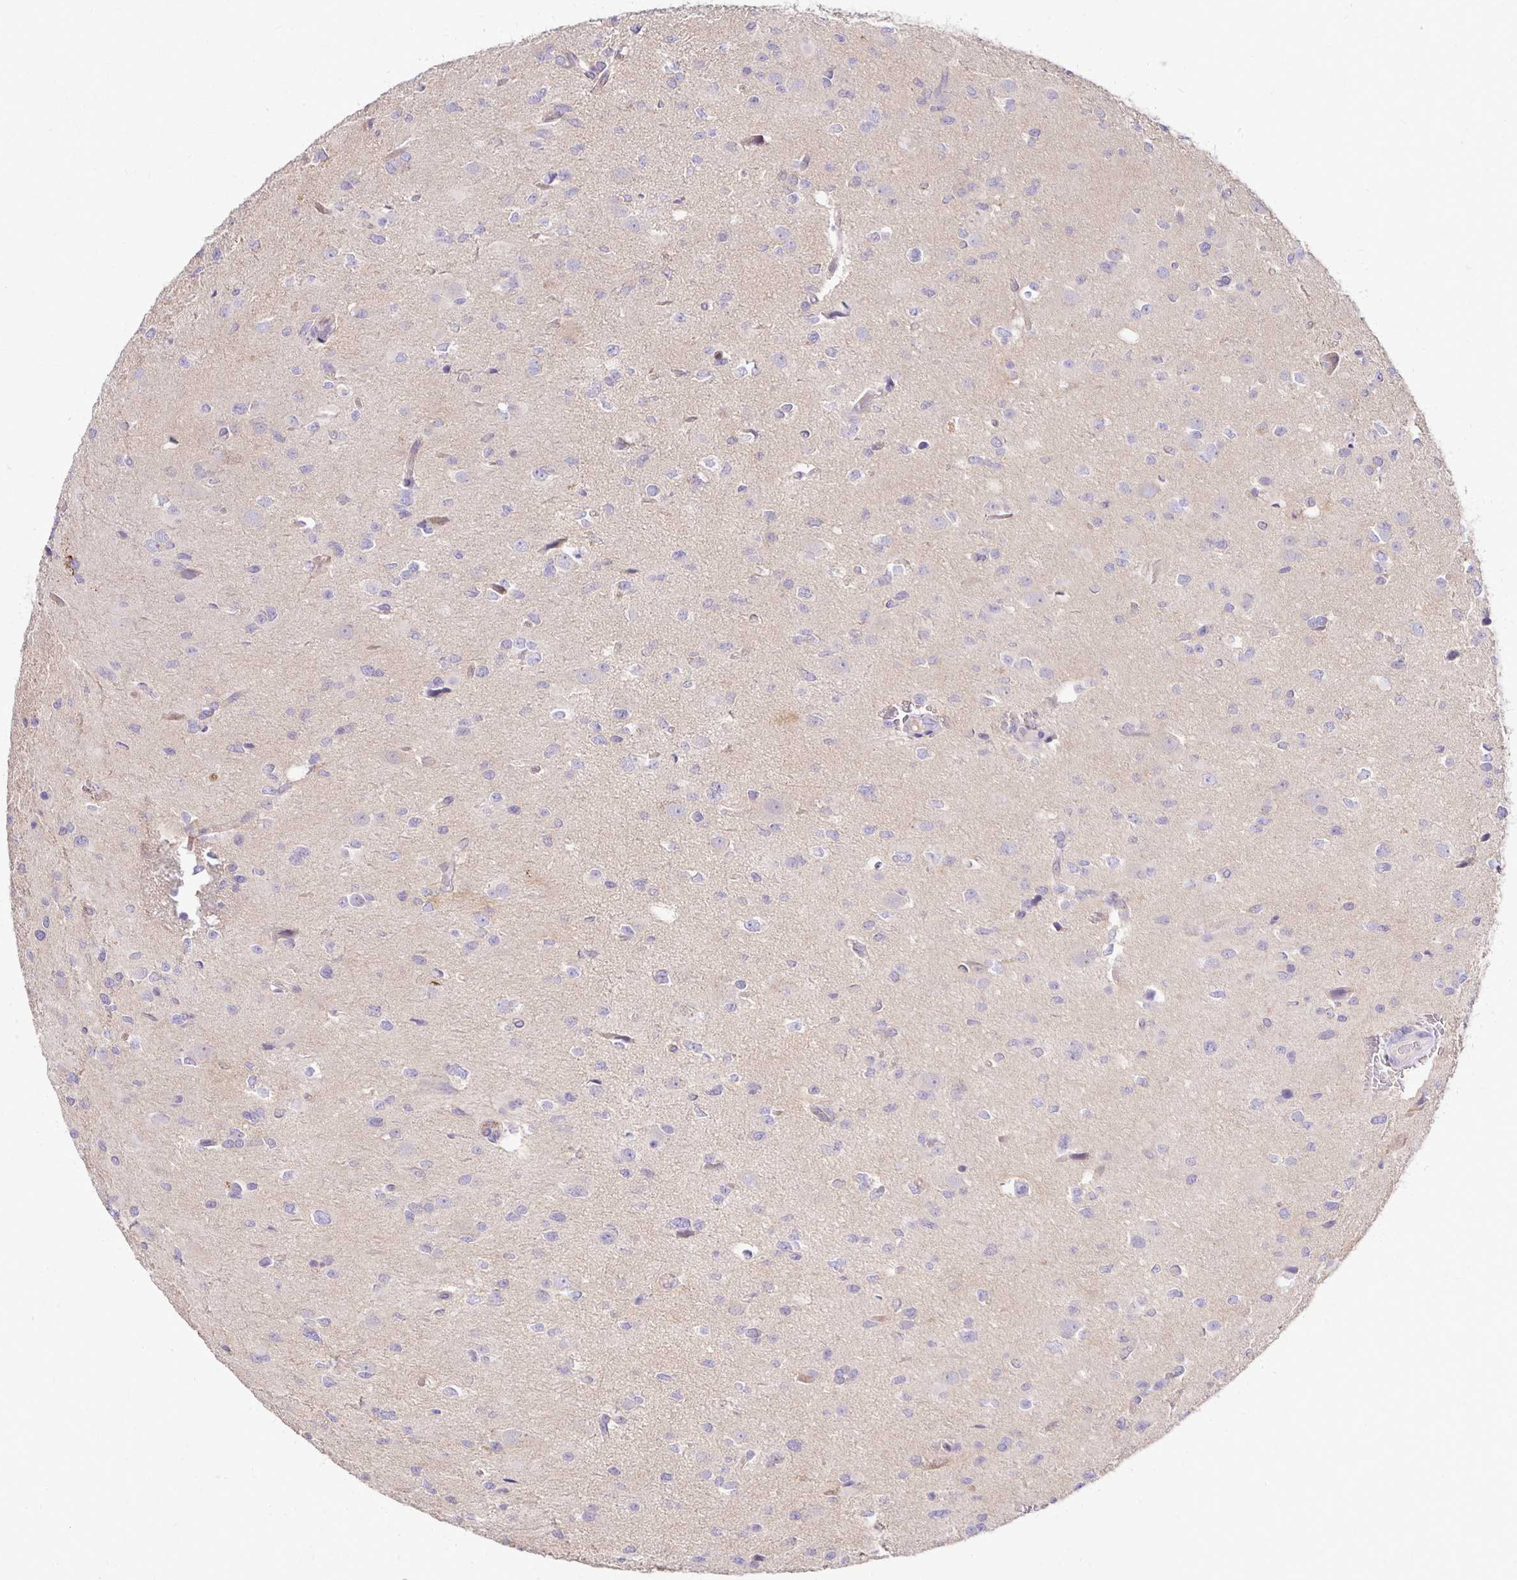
{"staining": {"intensity": "negative", "quantity": "none", "location": "none"}, "tissue": "glioma", "cell_type": "Tumor cells", "image_type": "cancer", "snomed": [{"axis": "morphology", "description": "Glioma, malignant, Low grade"}, {"axis": "topography", "description": "Brain"}], "caption": "Tumor cells are negative for protein expression in human malignant low-grade glioma.", "gene": "TTYH1", "patient": {"sex": "female", "age": 32}}